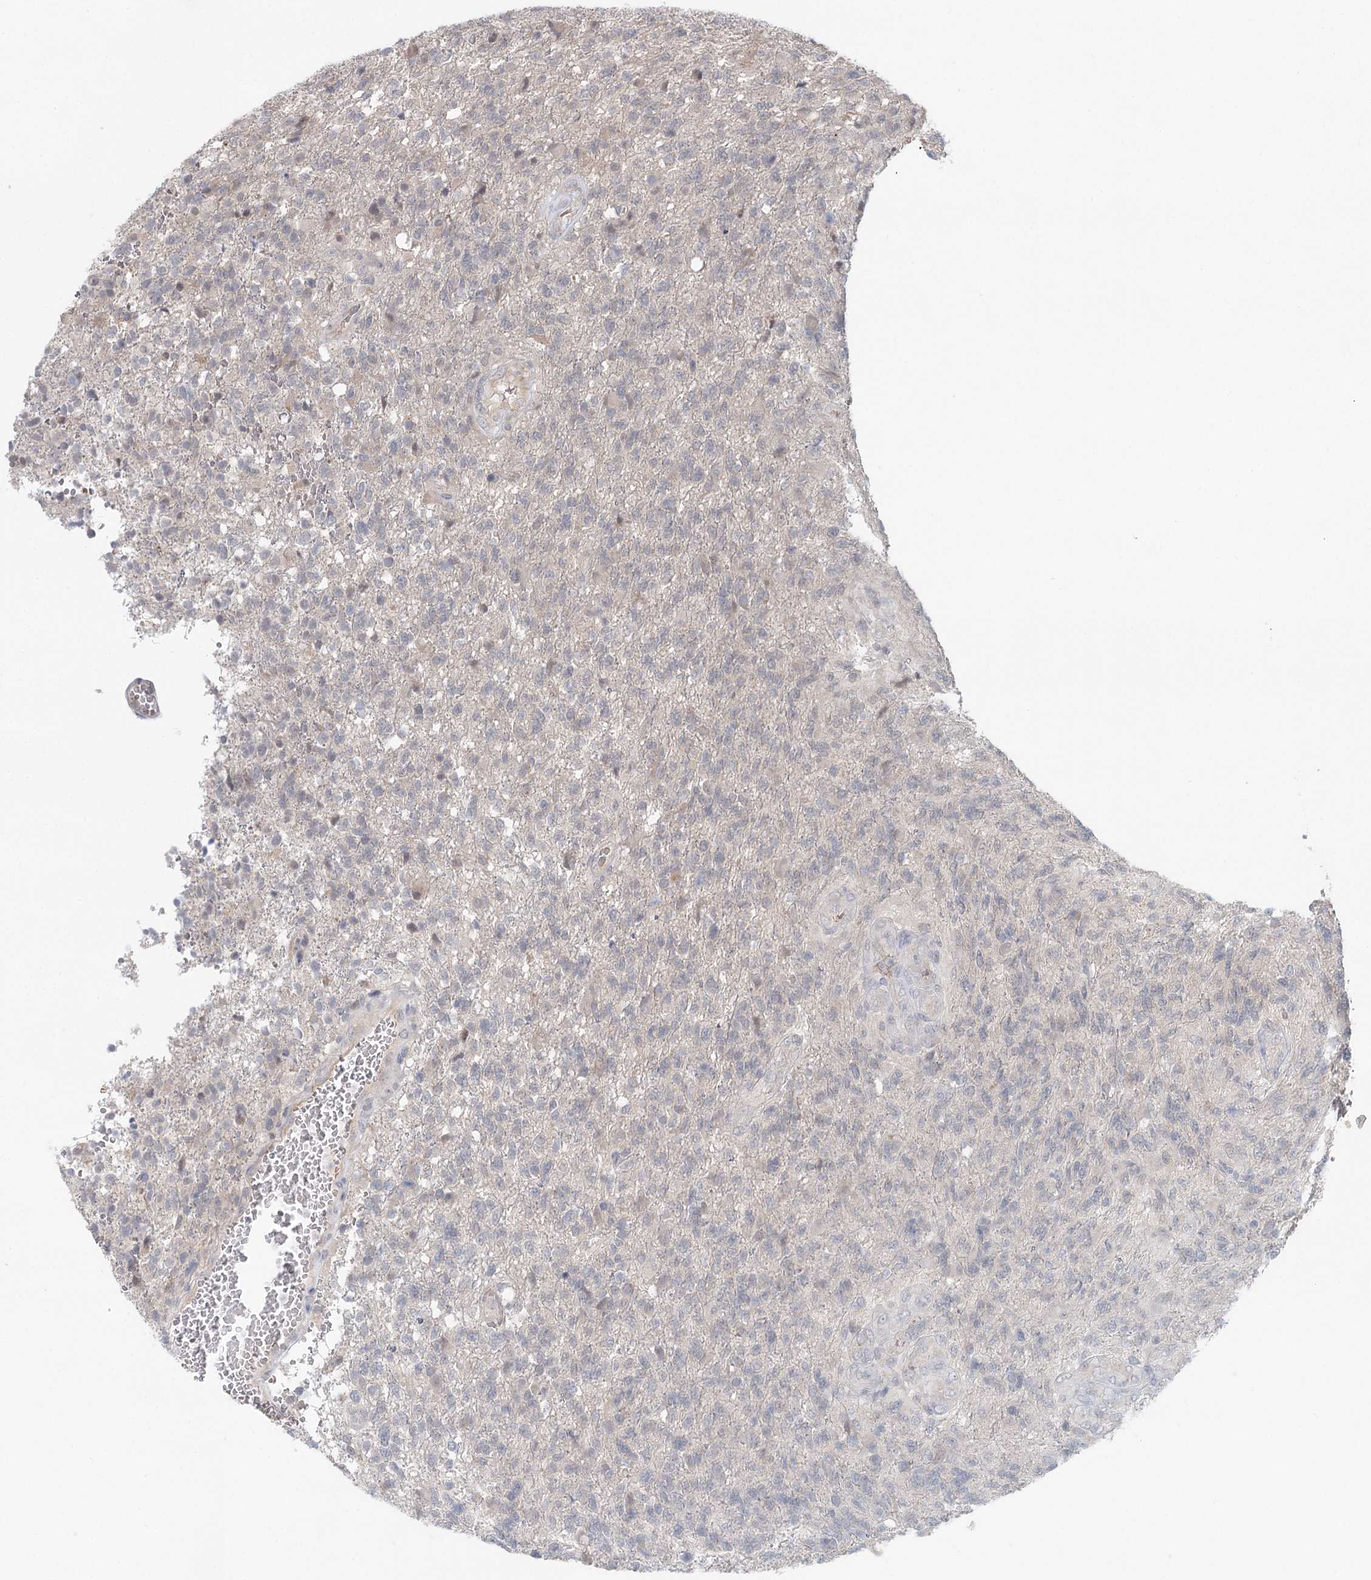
{"staining": {"intensity": "negative", "quantity": "none", "location": "none"}, "tissue": "glioma", "cell_type": "Tumor cells", "image_type": "cancer", "snomed": [{"axis": "morphology", "description": "Glioma, malignant, High grade"}, {"axis": "topography", "description": "Brain"}], "caption": "IHC micrograph of neoplastic tissue: glioma stained with DAB (3,3'-diaminobenzidine) demonstrates no significant protein expression in tumor cells.", "gene": "FBXO7", "patient": {"sex": "male", "age": 56}}